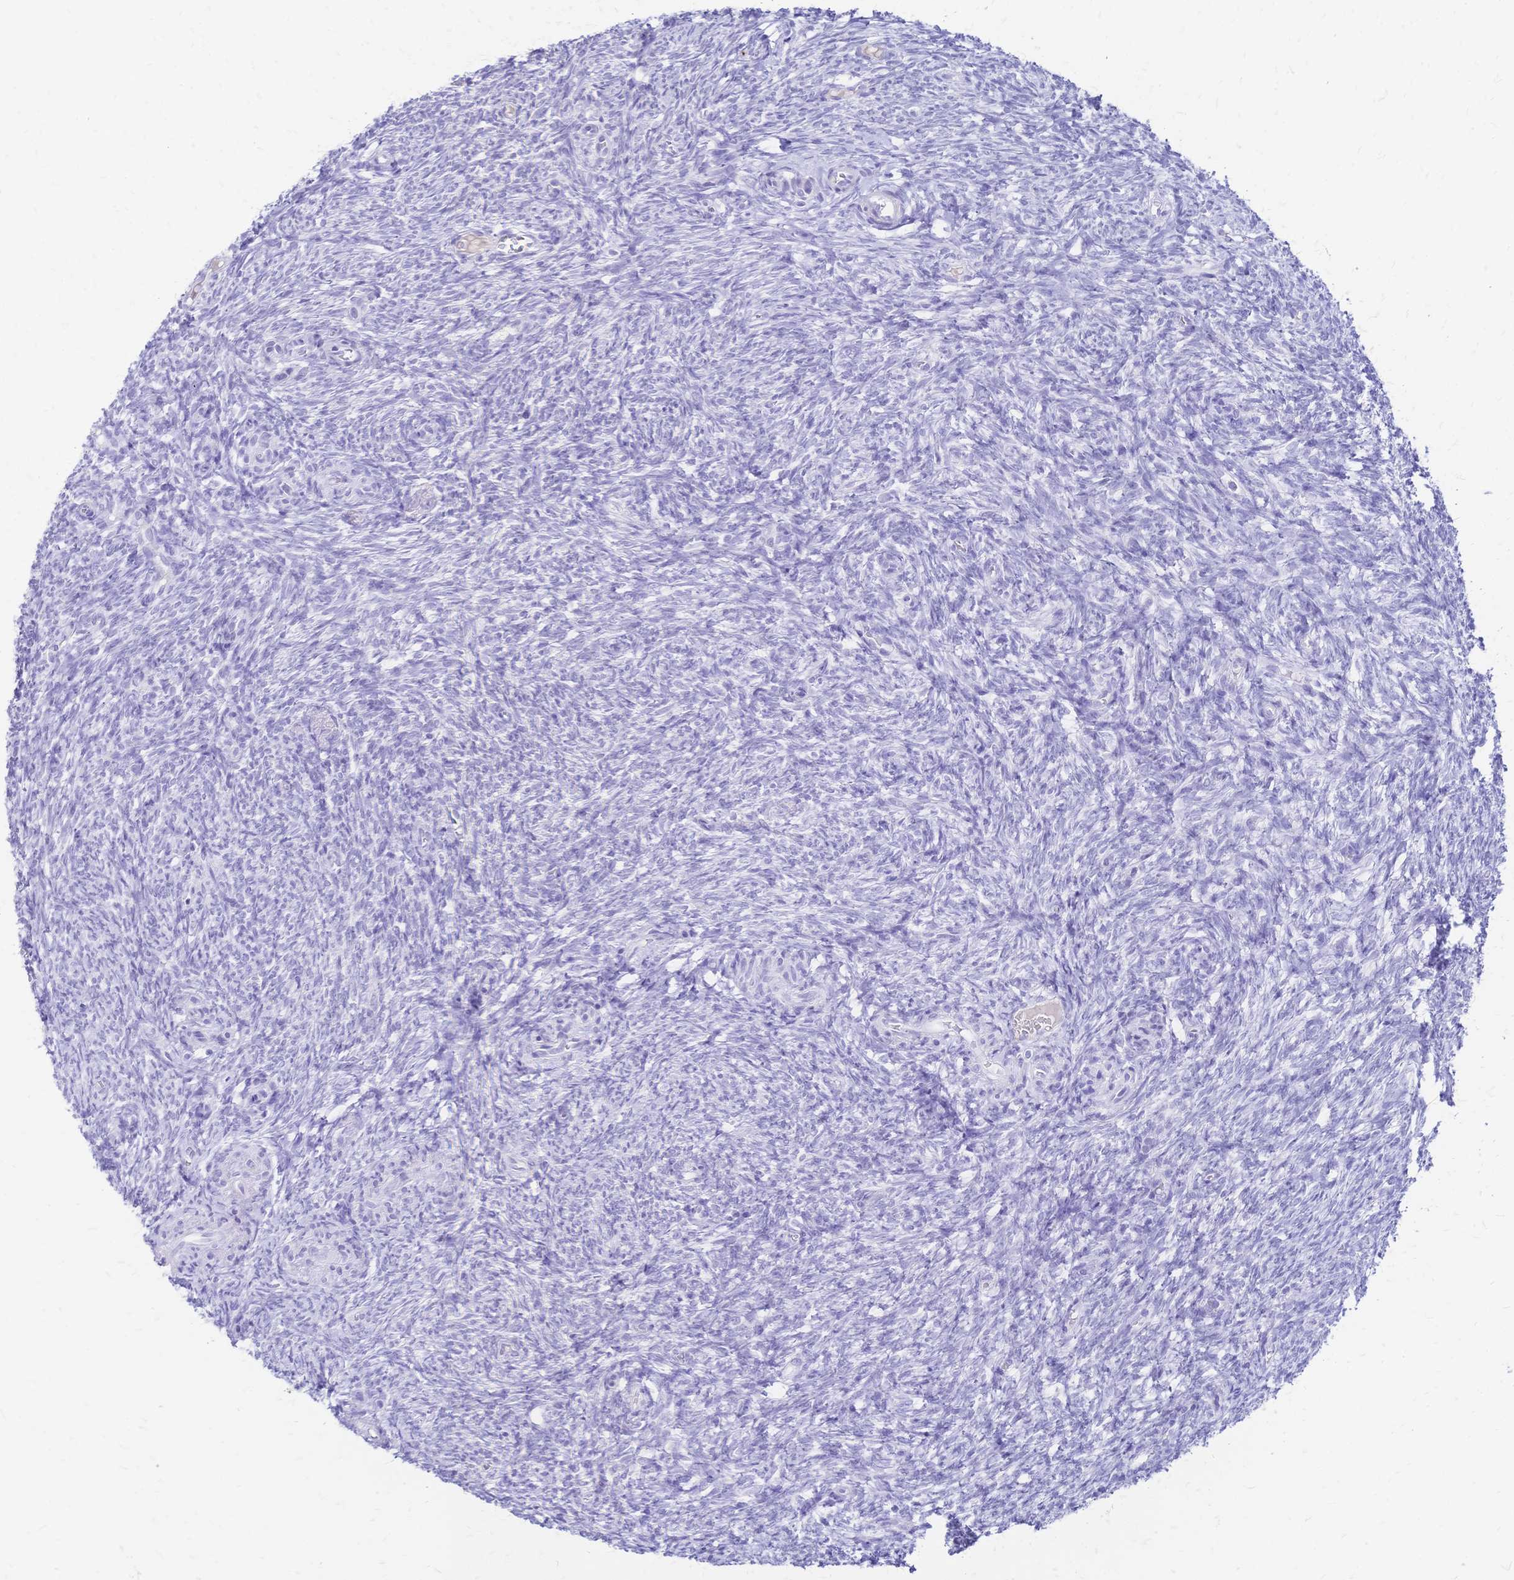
{"staining": {"intensity": "negative", "quantity": "none", "location": "none"}, "tissue": "ovary", "cell_type": "Follicle cells", "image_type": "normal", "snomed": [{"axis": "morphology", "description": "Normal tissue, NOS"}, {"axis": "topography", "description": "Ovary"}], "caption": "Immunohistochemistry (IHC) micrograph of normal ovary: human ovary stained with DAB reveals no significant protein staining in follicle cells.", "gene": "FA2H", "patient": {"sex": "female", "age": 39}}